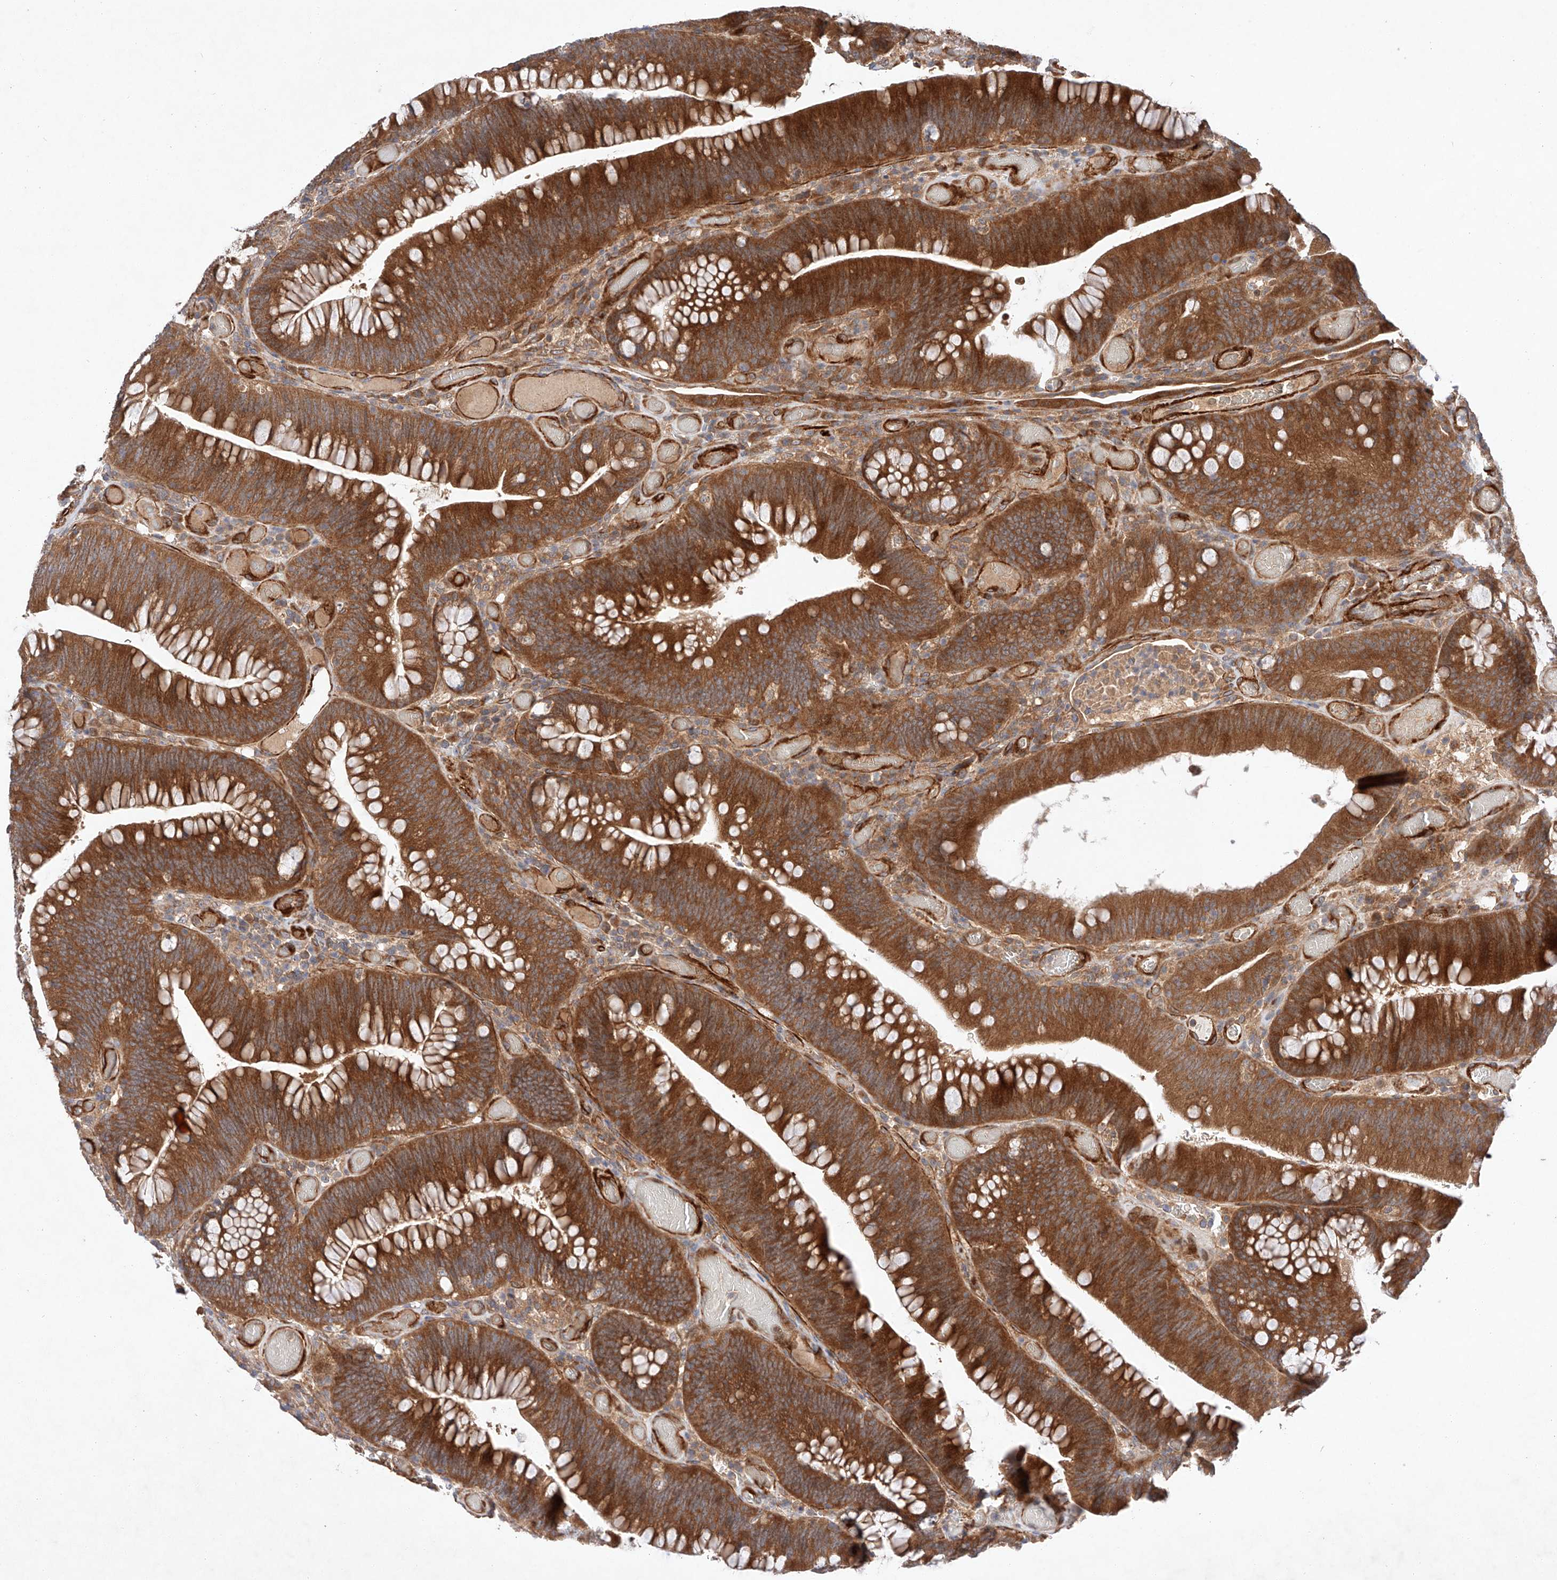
{"staining": {"intensity": "strong", "quantity": ">75%", "location": "cytoplasmic/membranous"}, "tissue": "colorectal cancer", "cell_type": "Tumor cells", "image_type": "cancer", "snomed": [{"axis": "morphology", "description": "Normal tissue, NOS"}, {"axis": "topography", "description": "Colon"}], "caption": "There is high levels of strong cytoplasmic/membranous expression in tumor cells of colorectal cancer, as demonstrated by immunohistochemical staining (brown color).", "gene": "RAB23", "patient": {"sex": "female", "age": 82}}